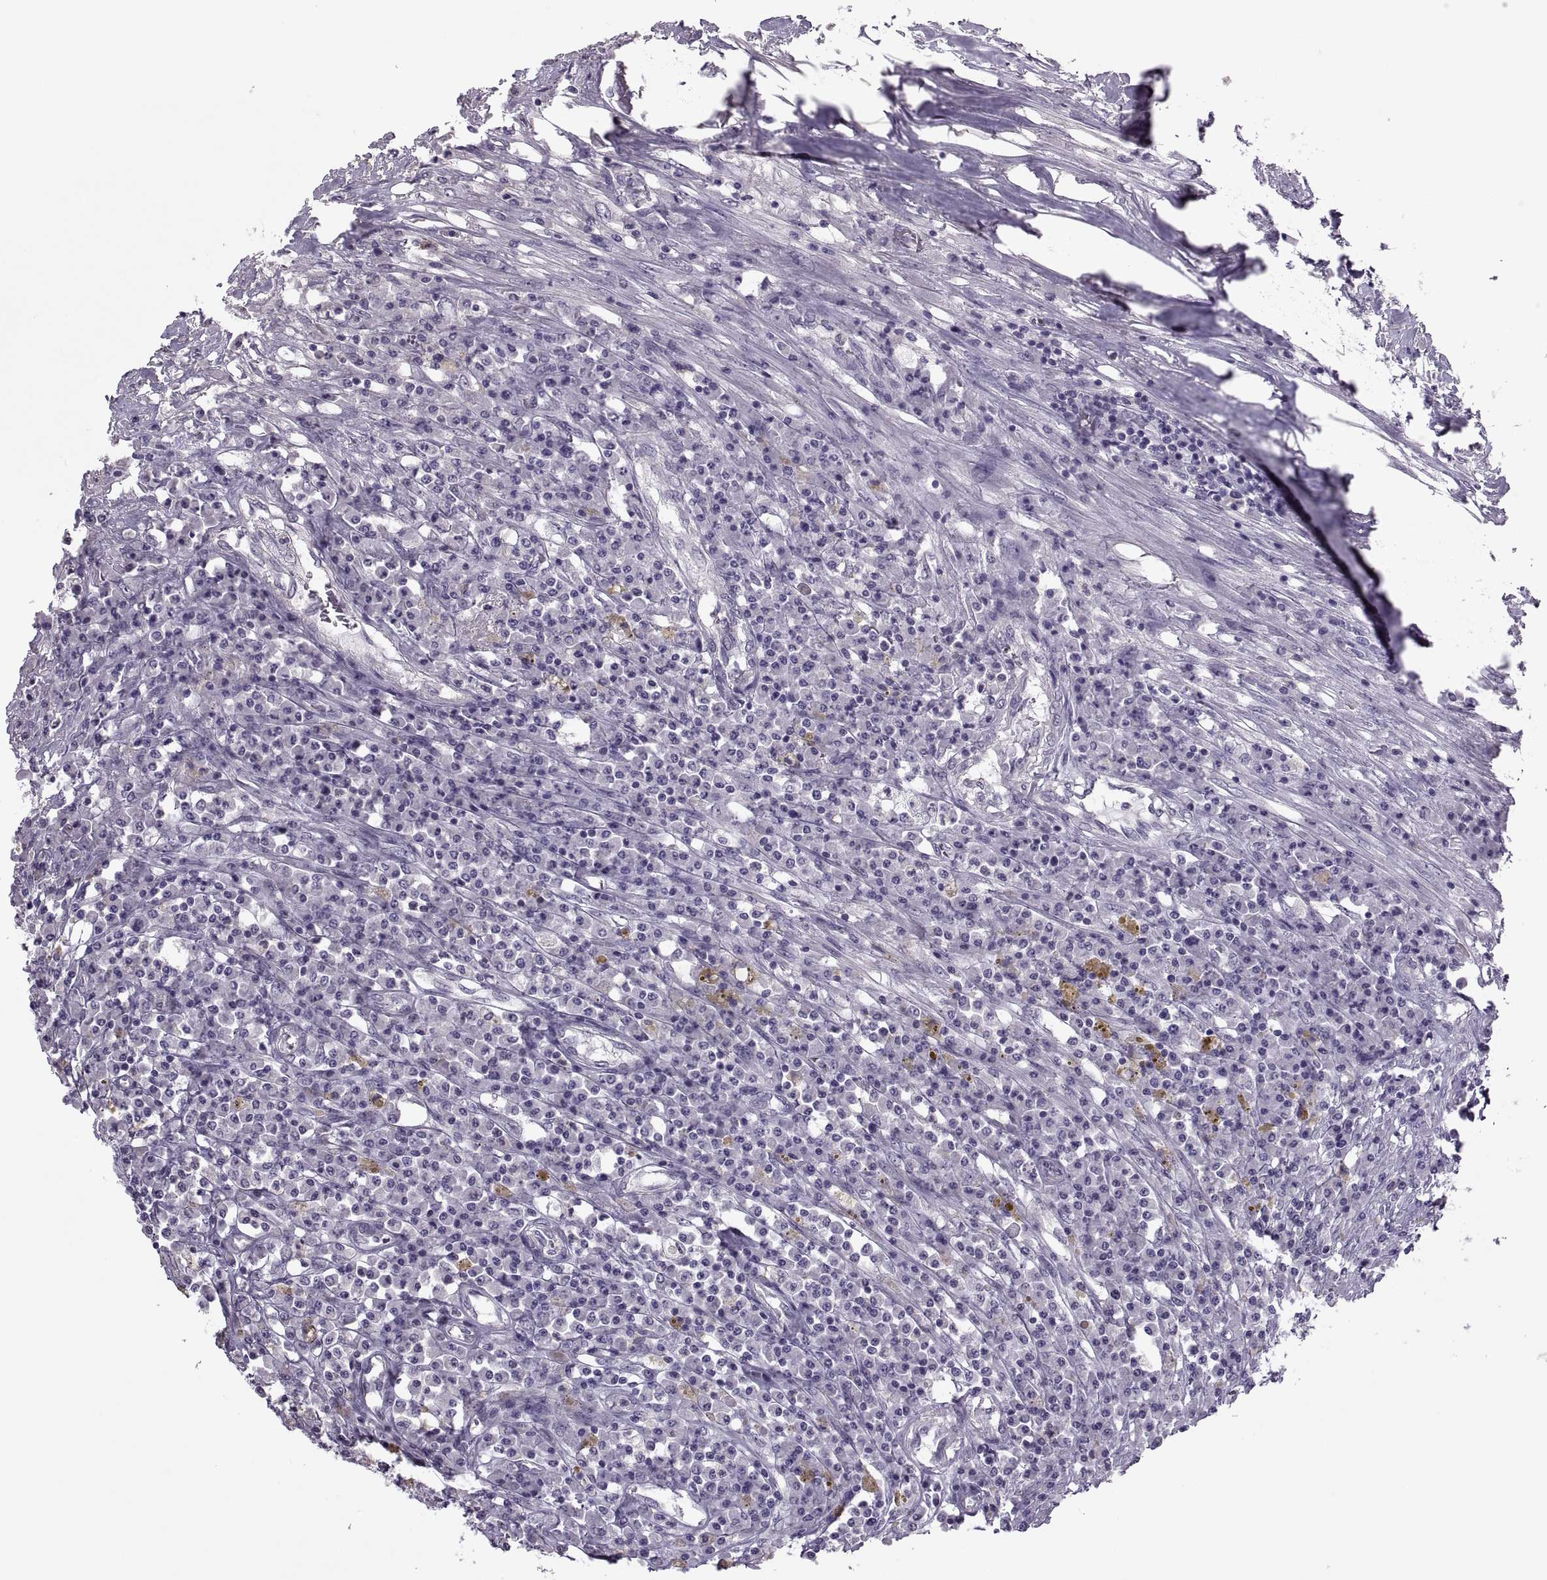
{"staining": {"intensity": "negative", "quantity": "none", "location": "none"}, "tissue": "colorectal cancer", "cell_type": "Tumor cells", "image_type": "cancer", "snomed": [{"axis": "morphology", "description": "Adenocarcinoma, NOS"}, {"axis": "topography", "description": "Rectum"}], "caption": "This is a histopathology image of IHC staining of colorectal cancer, which shows no positivity in tumor cells. (DAB (3,3'-diaminobenzidine) immunohistochemistry (IHC), high magnification).", "gene": "ODF3", "patient": {"sex": "male", "age": 54}}